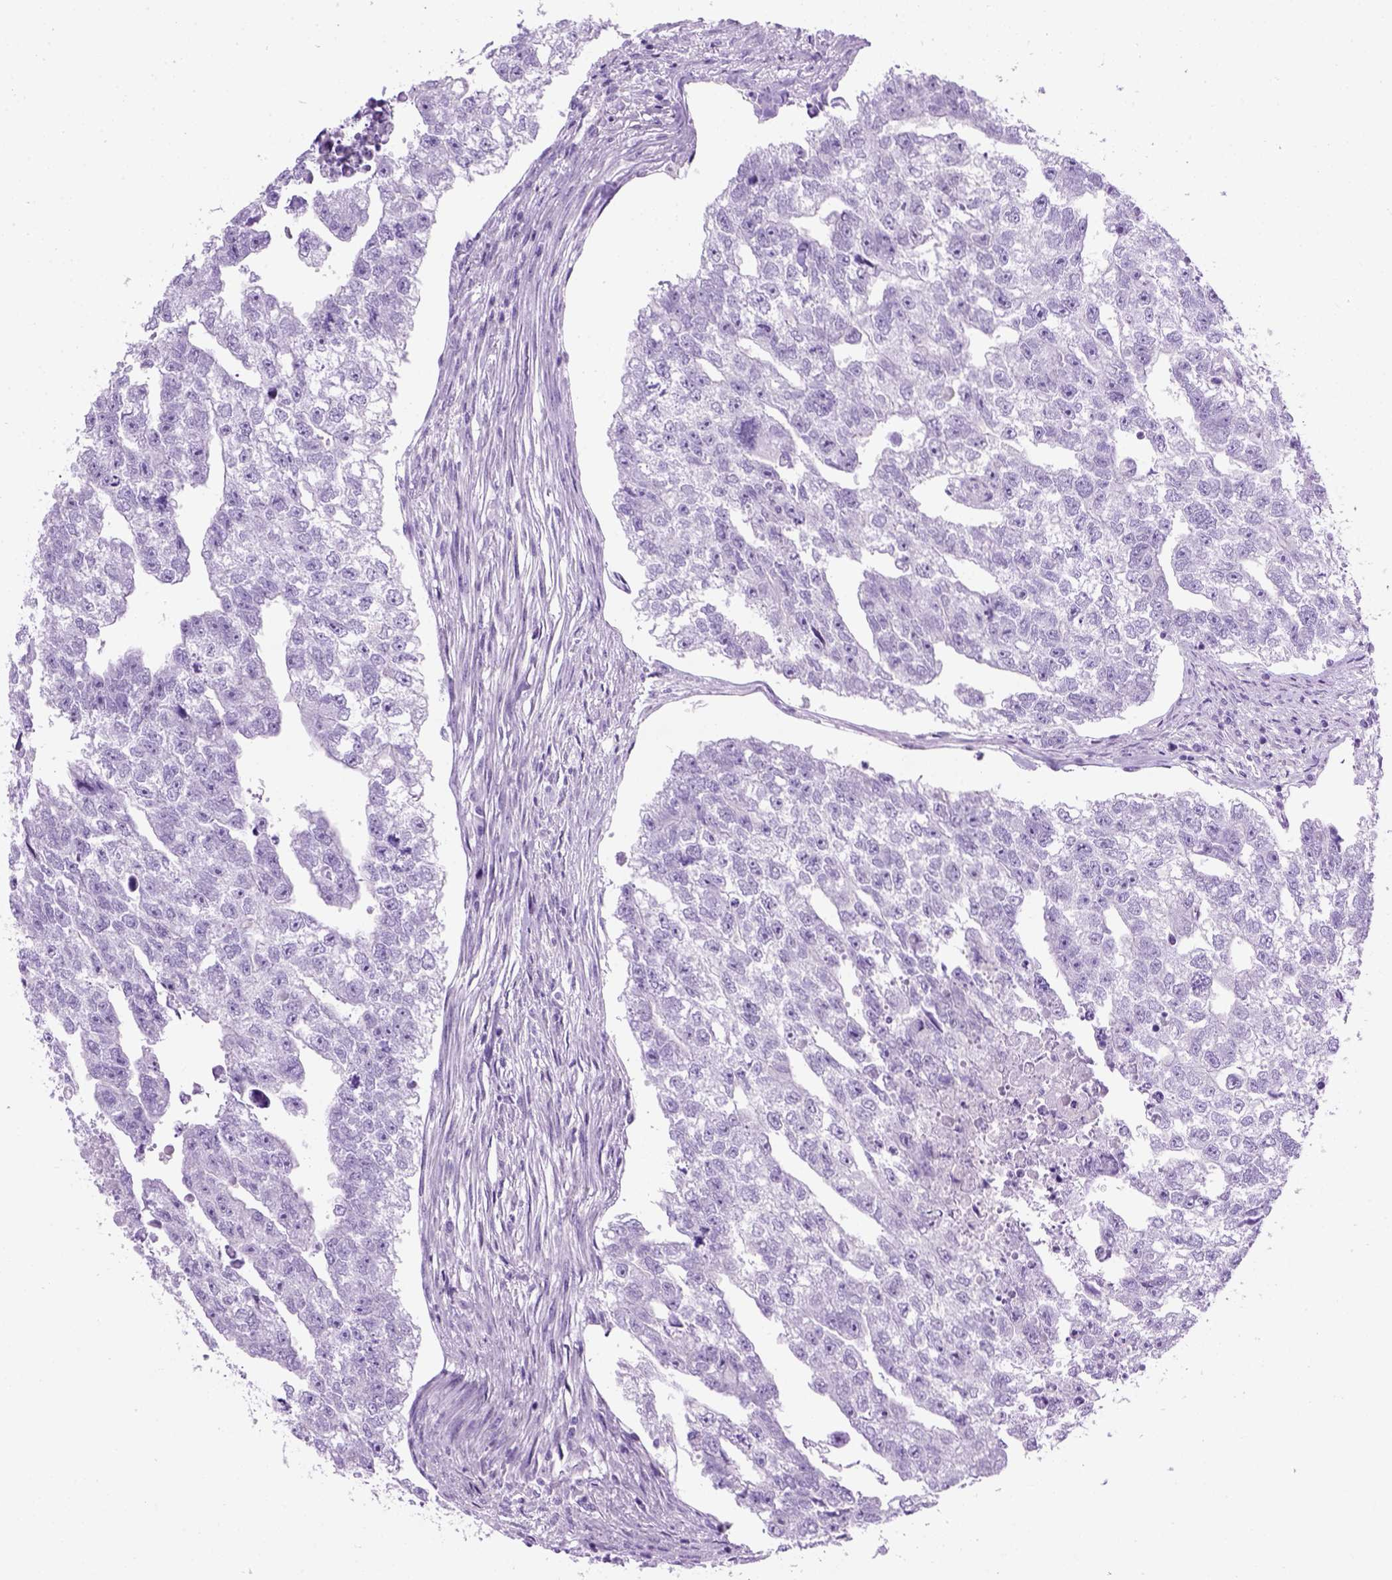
{"staining": {"intensity": "negative", "quantity": "none", "location": "none"}, "tissue": "testis cancer", "cell_type": "Tumor cells", "image_type": "cancer", "snomed": [{"axis": "morphology", "description": "Carcinoma, Embryonal, NOS"}, {"axis": "morphology", "description": "Teratoma, malignant, NOS"}, {"axis": "topography", "description": "Testis"}], "caption": "Immunohistochemical staining of testis cancer (teratoma (malignant)) demonstrates no significant staining in tumor cells.", "gene": "GABRB2", "patient": {"sex": "male", "age": 44}}